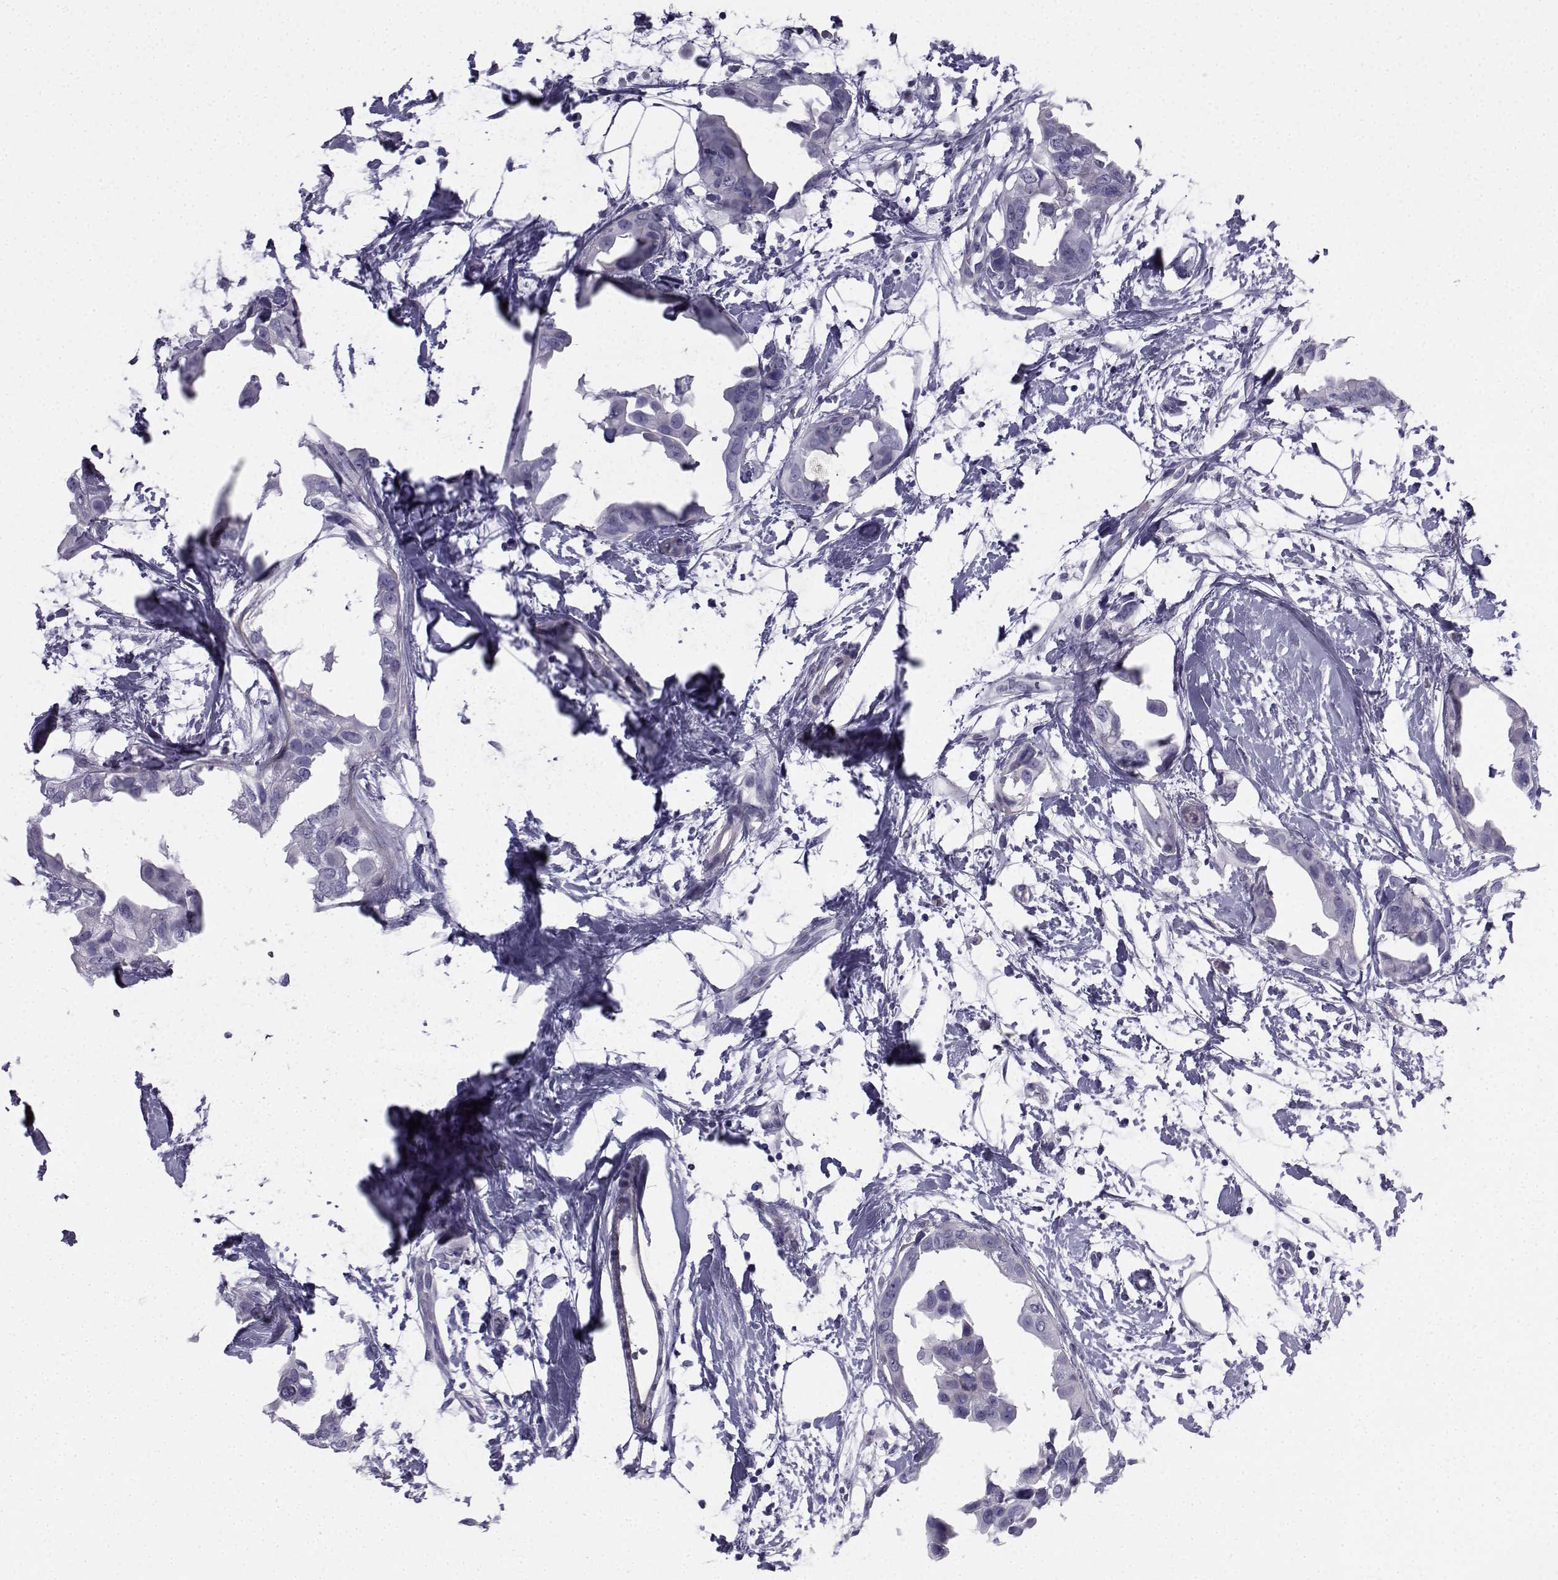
{"staining": {"intensity": "negative", "quantity": "none", "location": "none"}, "tissue": "breast cancer", "cell_type": "Tumor cells", "image_type": "cancer", "snomed": [{"axis": "morphology", "description": "Normal tissue, NOS"}, {"axis": "morphology", "description": "Duct carcinoma"}, {"axis": "topography", "description": "Breast"}], "caption": "Immunohistochemistry (IHC) micrograph of neoplastic tissue: human breast invasive ductal carcinoma stained with DAB exhibits no significant protein positivity in tumor cells.", "gene": "SPANXD", "patient": {"sex": "female", "age": 40}}